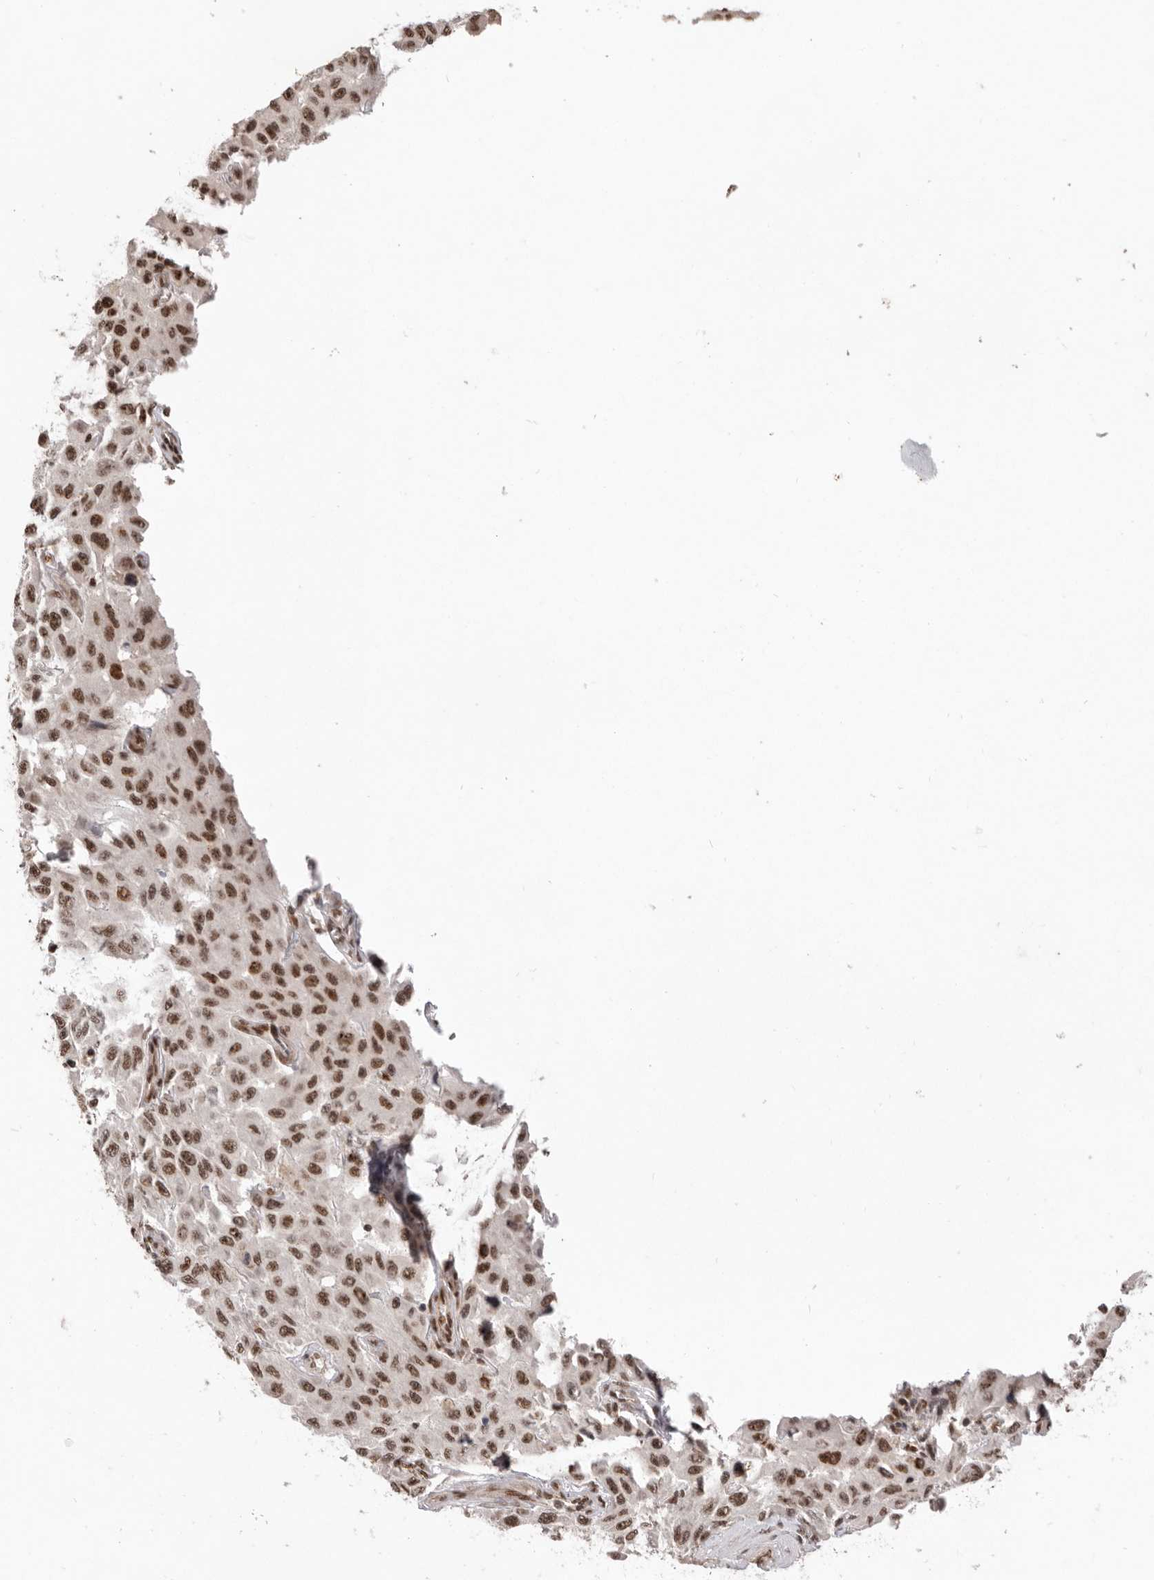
{"staining": {"intensity": "strong", "quantity": ">75%", "location": "nuclear"}, "tissue": "melanoma", "cell_type": "Tumor cells", "image_type": "cancer", "snomed": [{"axis": "morphology", "description": "Malignant melanoma, NOS"}, {"axis": "topography", "description": "Skin"}], "caption": "A micrograph of malignant melanoma stained for a protein demonstrates strong nuclear brown staining in tumor cells. (DAB = brown stain, brightfield microscopy at high magnification).", "gene": "CHTOP", "patient": {"sex": "male", "age": 30}}